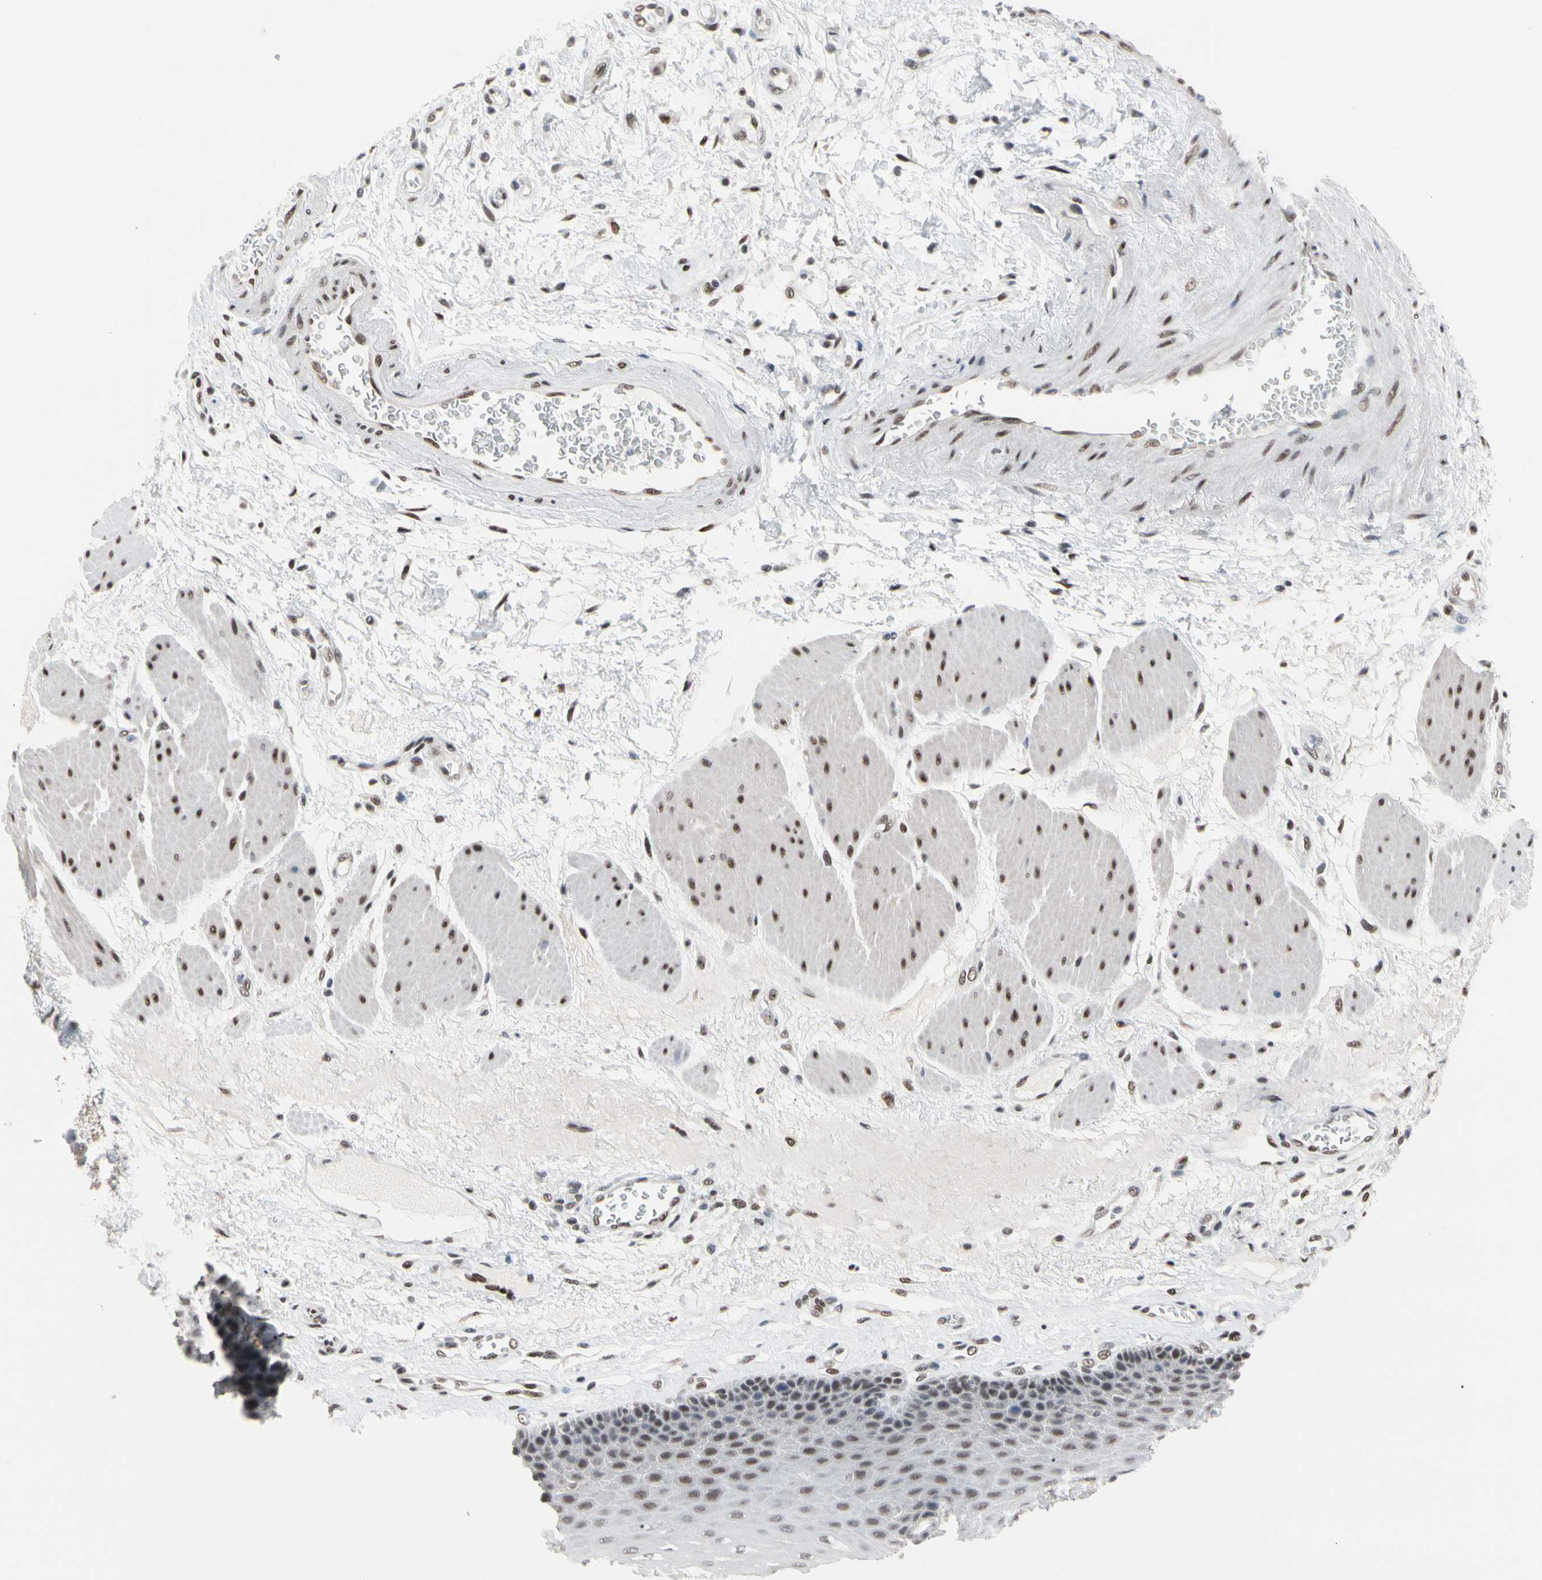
{"staining": {"intensity": "moderate", "quantity": ">75%", "location": "nuclear"}, "tissue": "esophagus", "cell_type": "Squamous epithelial cells", "image_type": "normal", "snomed": [{"axis": "morphology", "description": "Normal tissue, NOS"}, {"axis": "topography", "description": "Esophagus"}], "caption": "Immunohistochemistry histopathology image of normal human esophagus stained for a protein (brown), which demonstrates medium levels of moderate nuclear positivity in about >75% of squamous epithelial cells.", "gene": "FAM98B", "patient": {"sex": "female", "age": 72}}